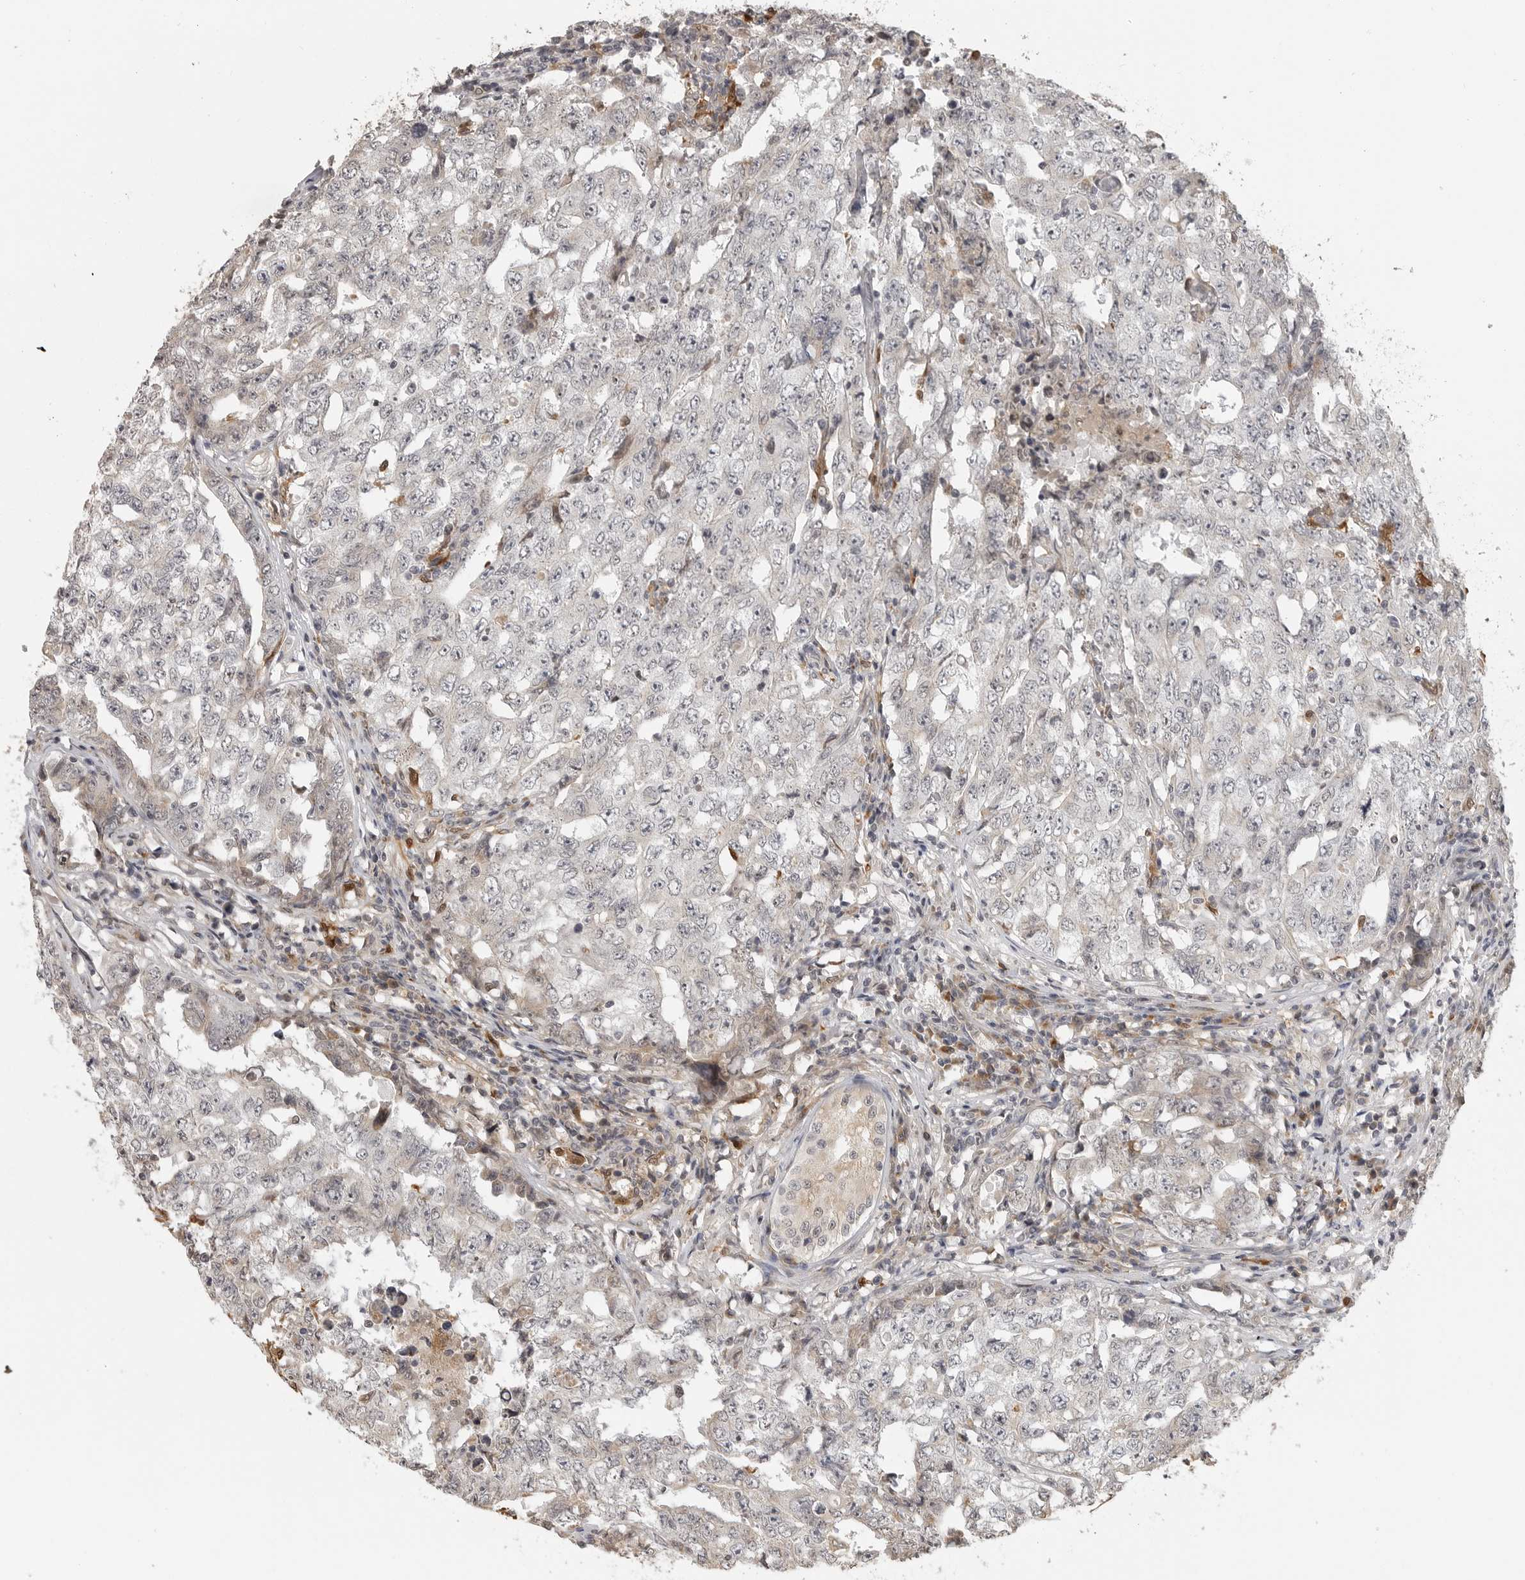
{"staining": {"intensity": "negative", "quantity": "none", "location": "none"}, "tissue": "testis cancer", "cell_type": "Tumor cells", "image_type": "cancer", "snomed": [{"axis": "morphology", "description": "Carcinoma, Embryonal, NOS"}, {"axis": "topography", "description": "Testis"}], "caption": "Tumor cells are negative for brown protein staining in testis cancer.", "gene": "IDO1", "patient": {"sex": "male", "age": 26}}